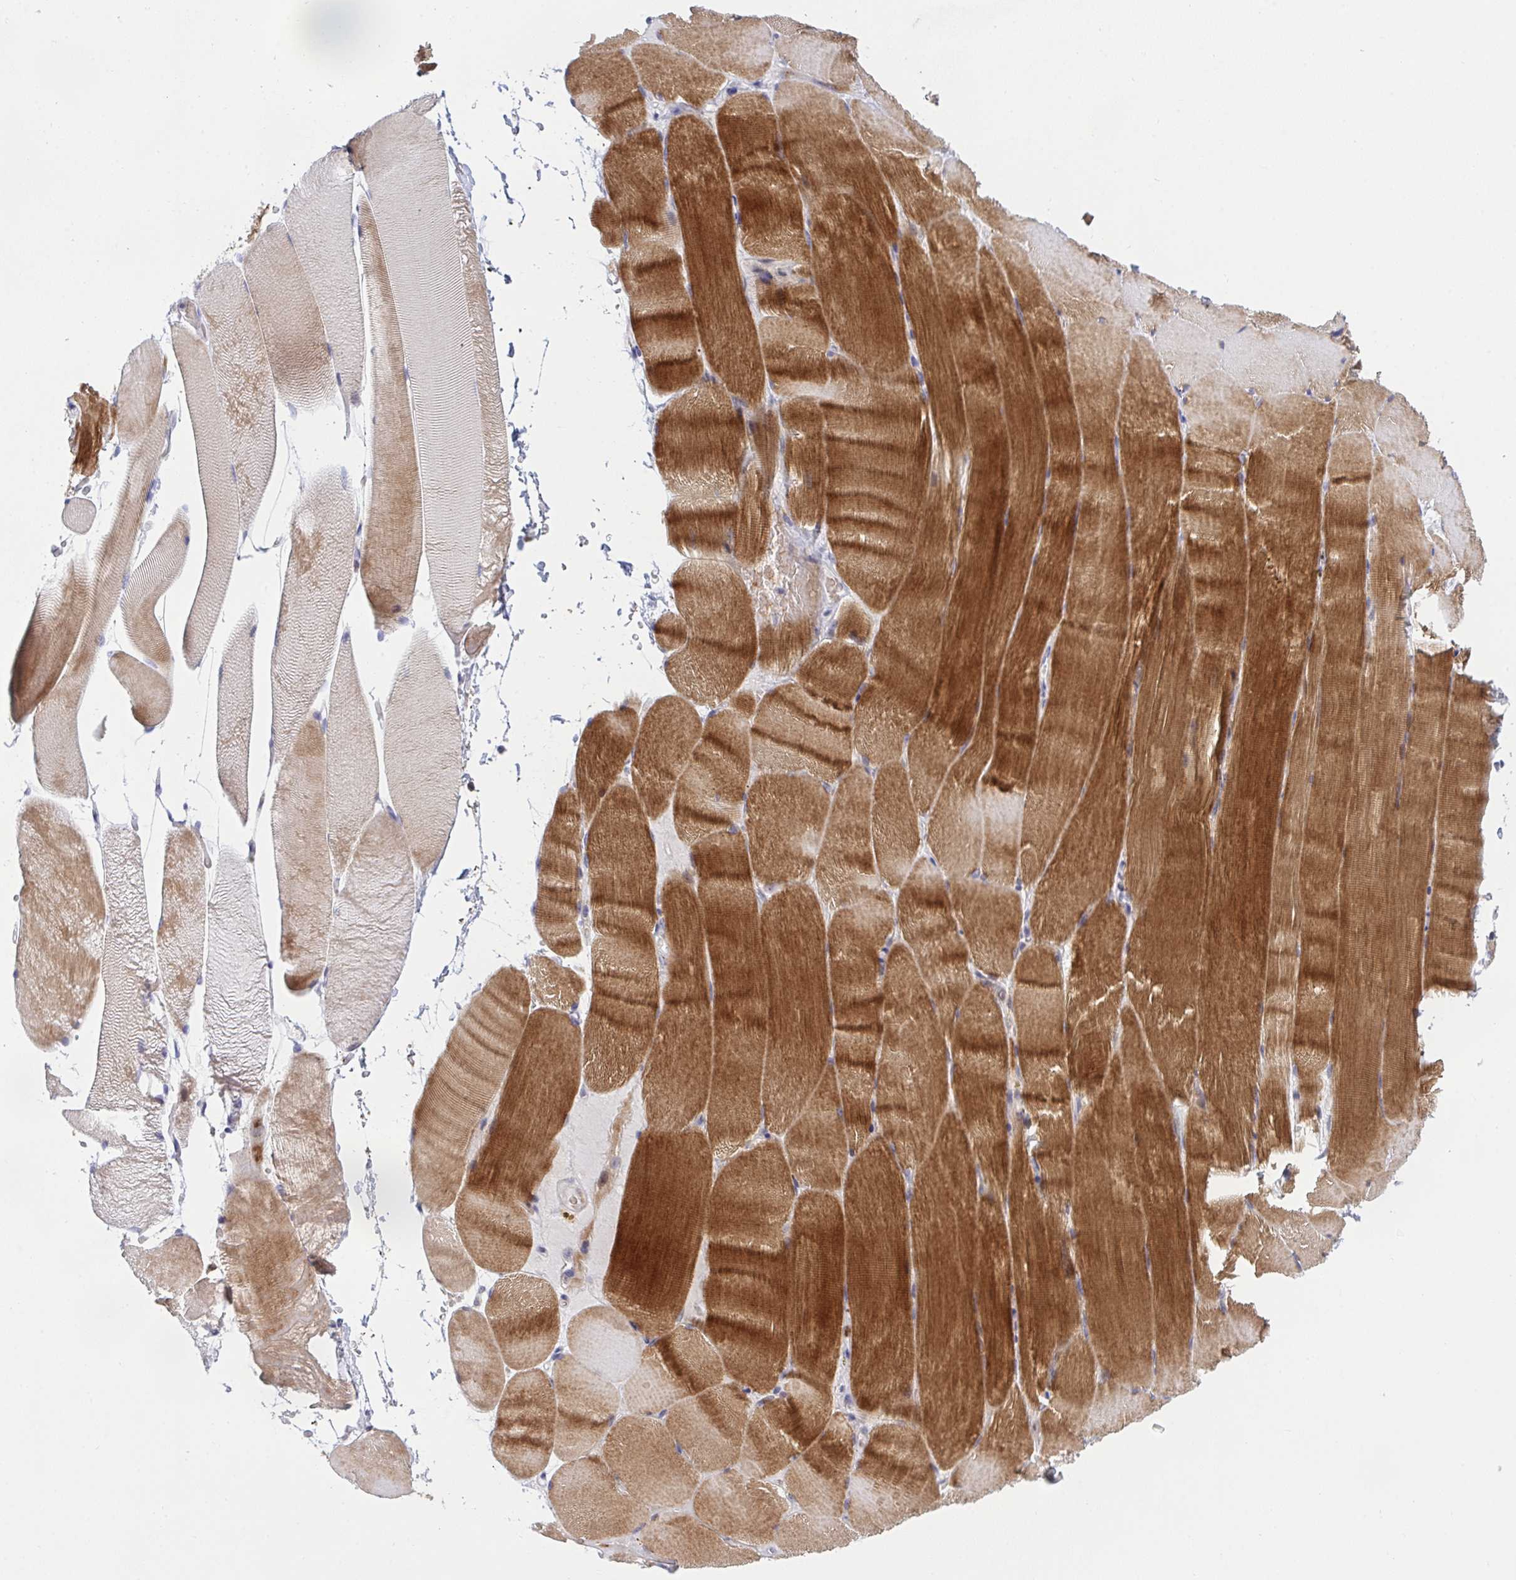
{"staining": {"intensity": "strong", "quantity": ">75%", "location": "cytoplasmic/membranous"}, "tissue": "skeletal muscle", "cell_type": "Myocytes", "image_type": "normal", "snomed": [{"axis": "morphology", "description": "Normal tissue, NOS"}, {"axis": "topography", "description": "Skeletal muscle"}], "caption": "The histopathology image reveals staining of unremarkable skeletal muscle, revealing strong cytoplasmic/membranous protein expression (brown color) within myocytes. (brown staining indicates protein expression, while blue staining denotes nuclei).", "gene": "ZNF554", "patient": {"sex": "female", "age": 37}}